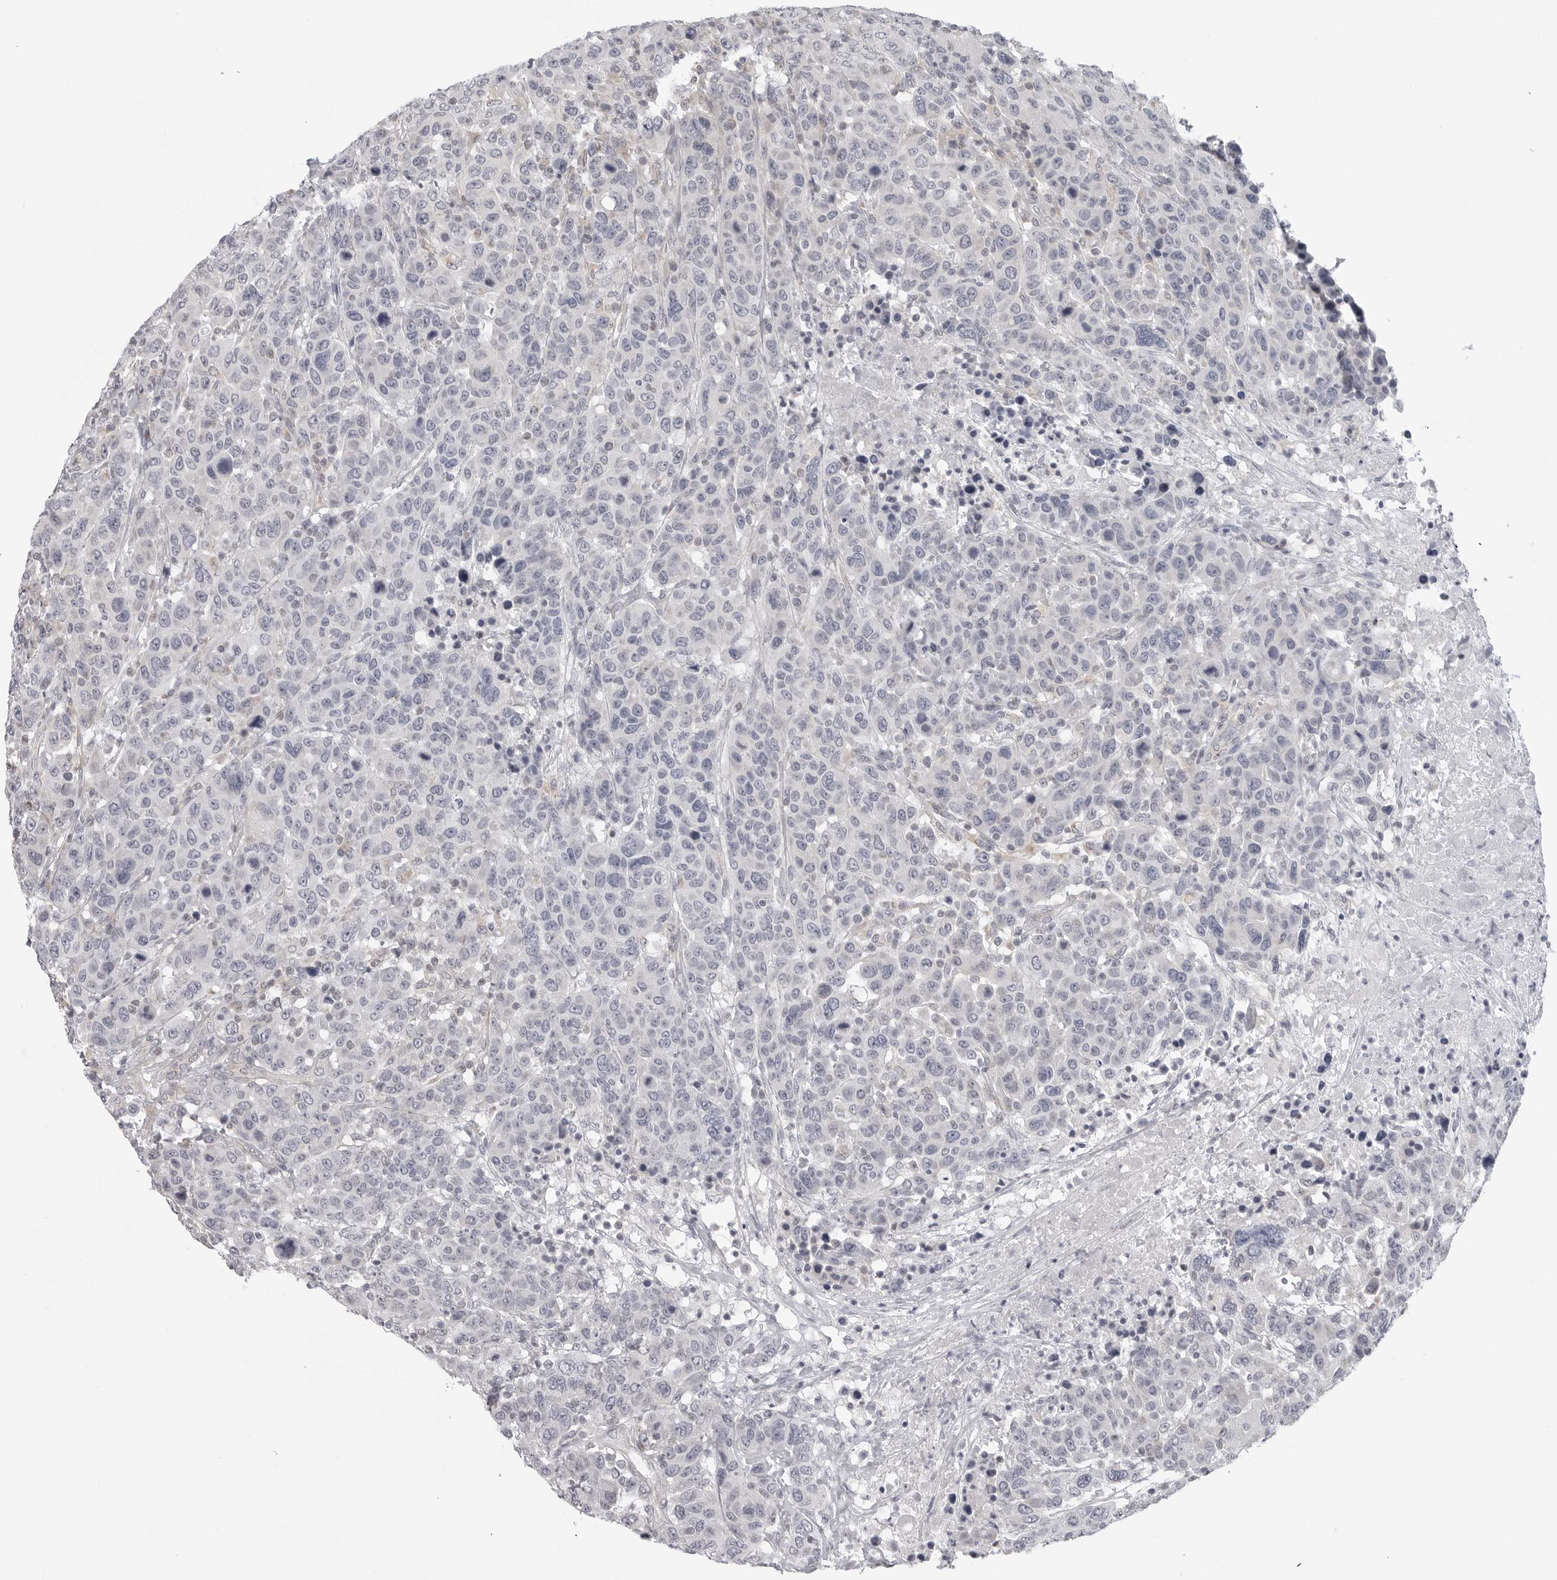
{"staining": {"intensity": "negative", "quantity": "none", "location": "none"}, "tissue": "breast cancer", "cell_type": "Tumor cells", "image_type": "cancer", "snomed": [{"axis": "morphology", "description": "Duct carcinoma"}, {"axis": "topography", "description": "Breast"}], "caption": "Protein analysis of breast cancer (invasive ductal carcinoma) reveals no significant expression in tumor cells. Brightfield microscopy of immunohistochemistry (IHC) stained with DAB (brown) and hematoxylin (blue), captured at high magnification.", "gene": "MAP7D1", "patient": {"sex": "female", "age": 37}}